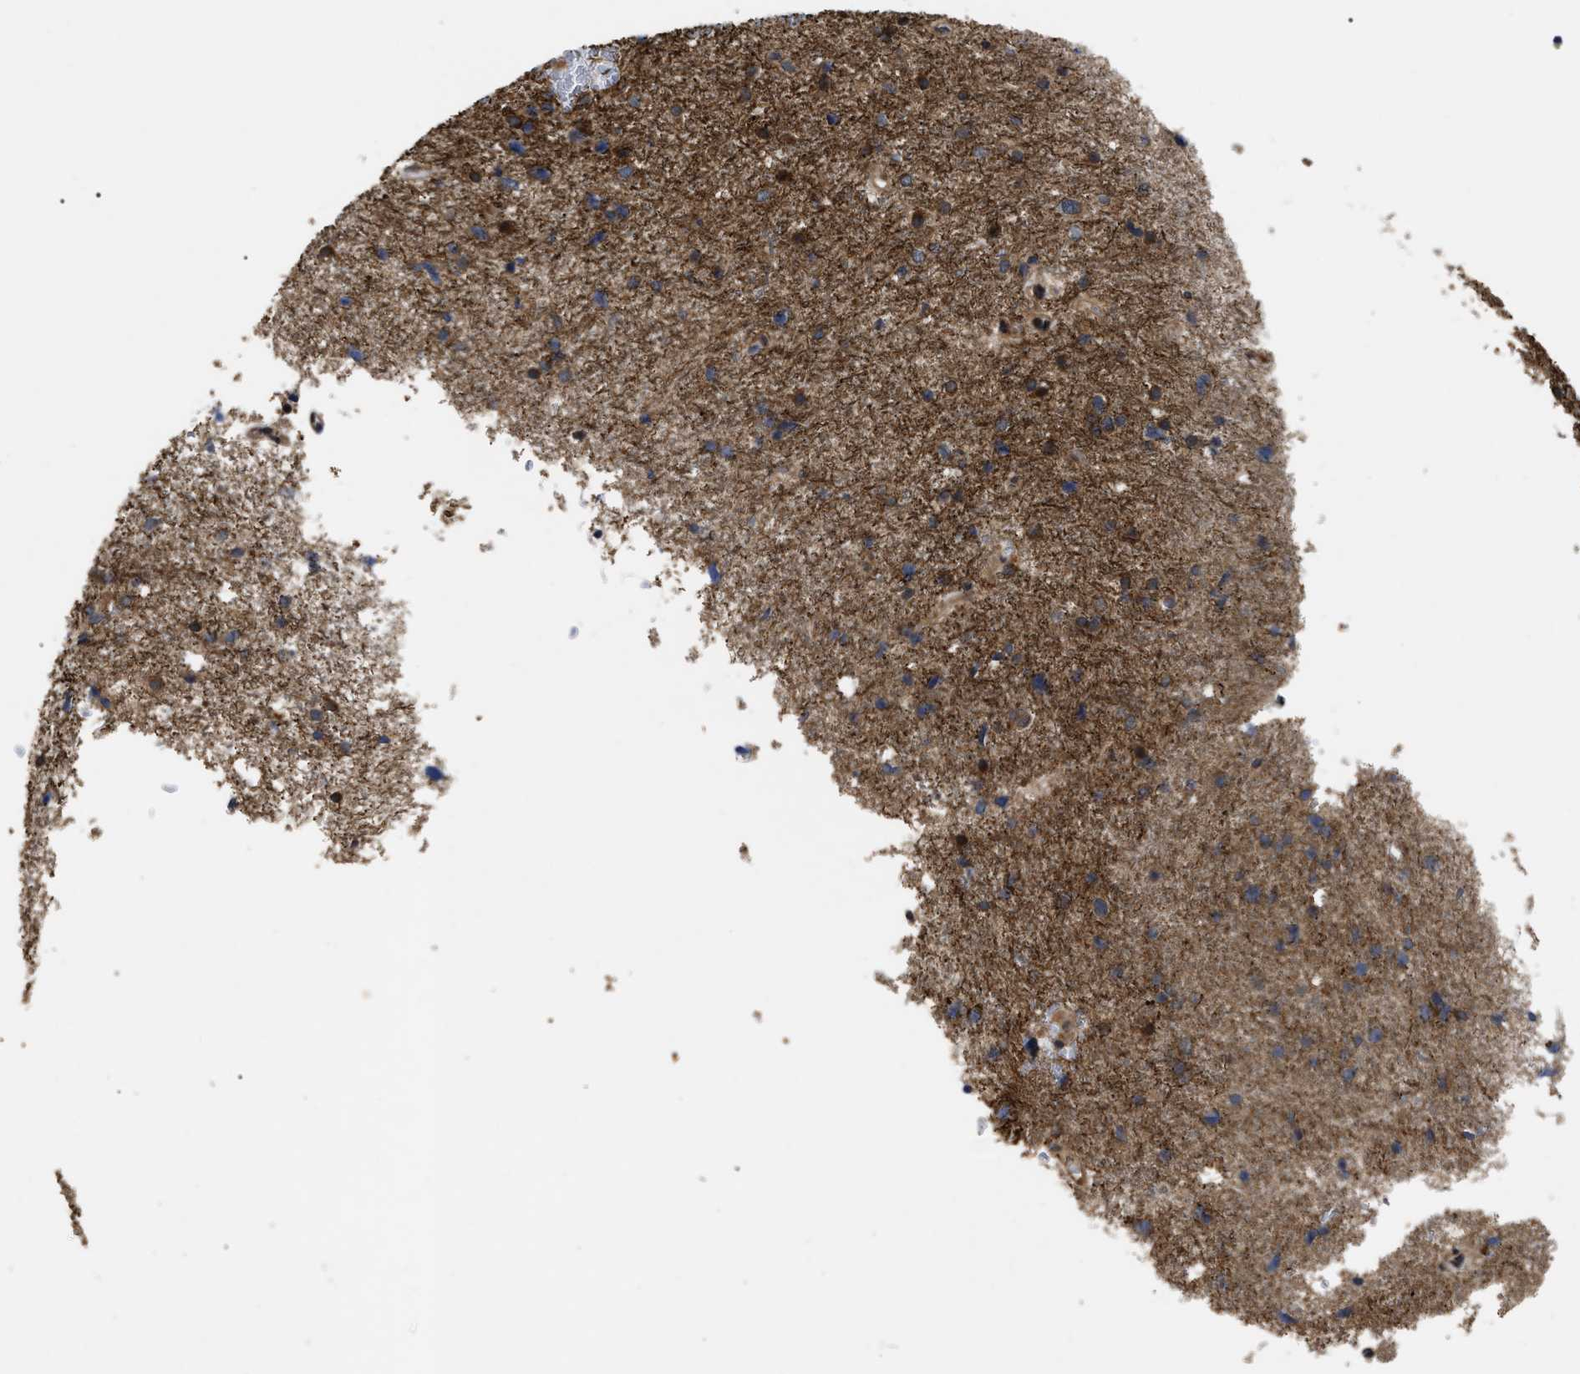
{"staining": {"intensity": "moderate", "quantity": ">75%", "location": "cytoplasmic/membranous"}, "tissue": "glioma", "cell_type": "Tumor cells", "image_type": "cancer", "snomed": [{"axis": "morphology", "description": "Glioma, malignant, Low grade"}, {"axis": "topography", "description": "Brain"}], "caption": "Moderate cytoplasmic/membranous protein expression is seen in approximately >75% of tumor cells in malignant low-grade glioma.", "gene": "PPWD1", "patient": {"sex": "female", "age": 37}}